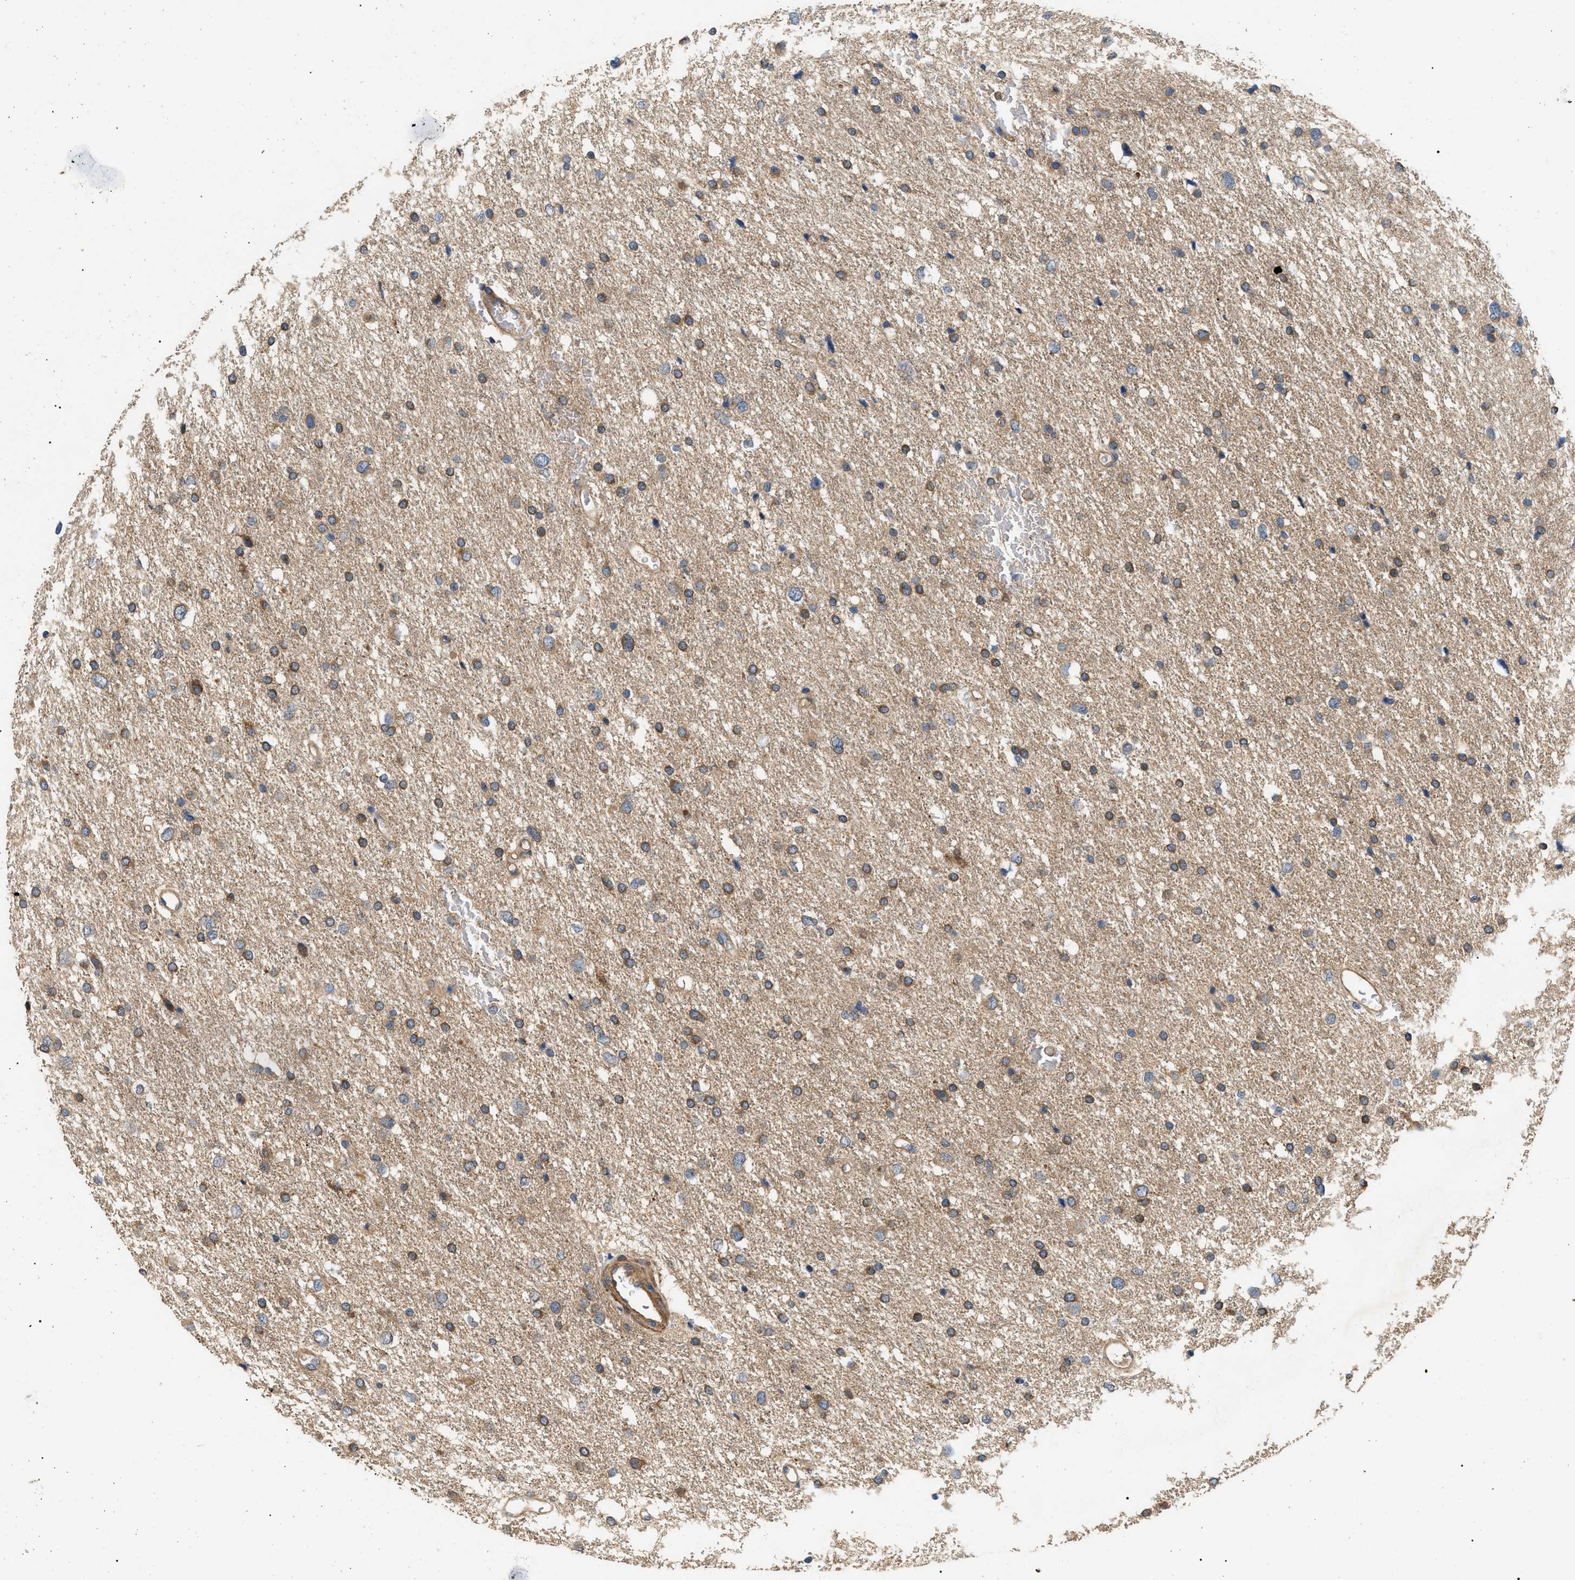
{"staining": {"intensity": "moderate", "quantity": ">75%", "location": "cytoplasmic/membranous"}, "tissue": "glioma", "cell_type": "Tumor cells", "image_type": "cancer", "snomed": [{"axis": "morphology", "description": "Glioma, malignant, Low grade"}, {"axis": "topography", "description": "Brain"}], "caption": "Moderate cytoplasmic/membranous protein staining is present in approximately >75% of tumor cells in low-grade glioma (malignant).", "gene": "PPM1B", "patient": {"sex": "female", "age": 37}}